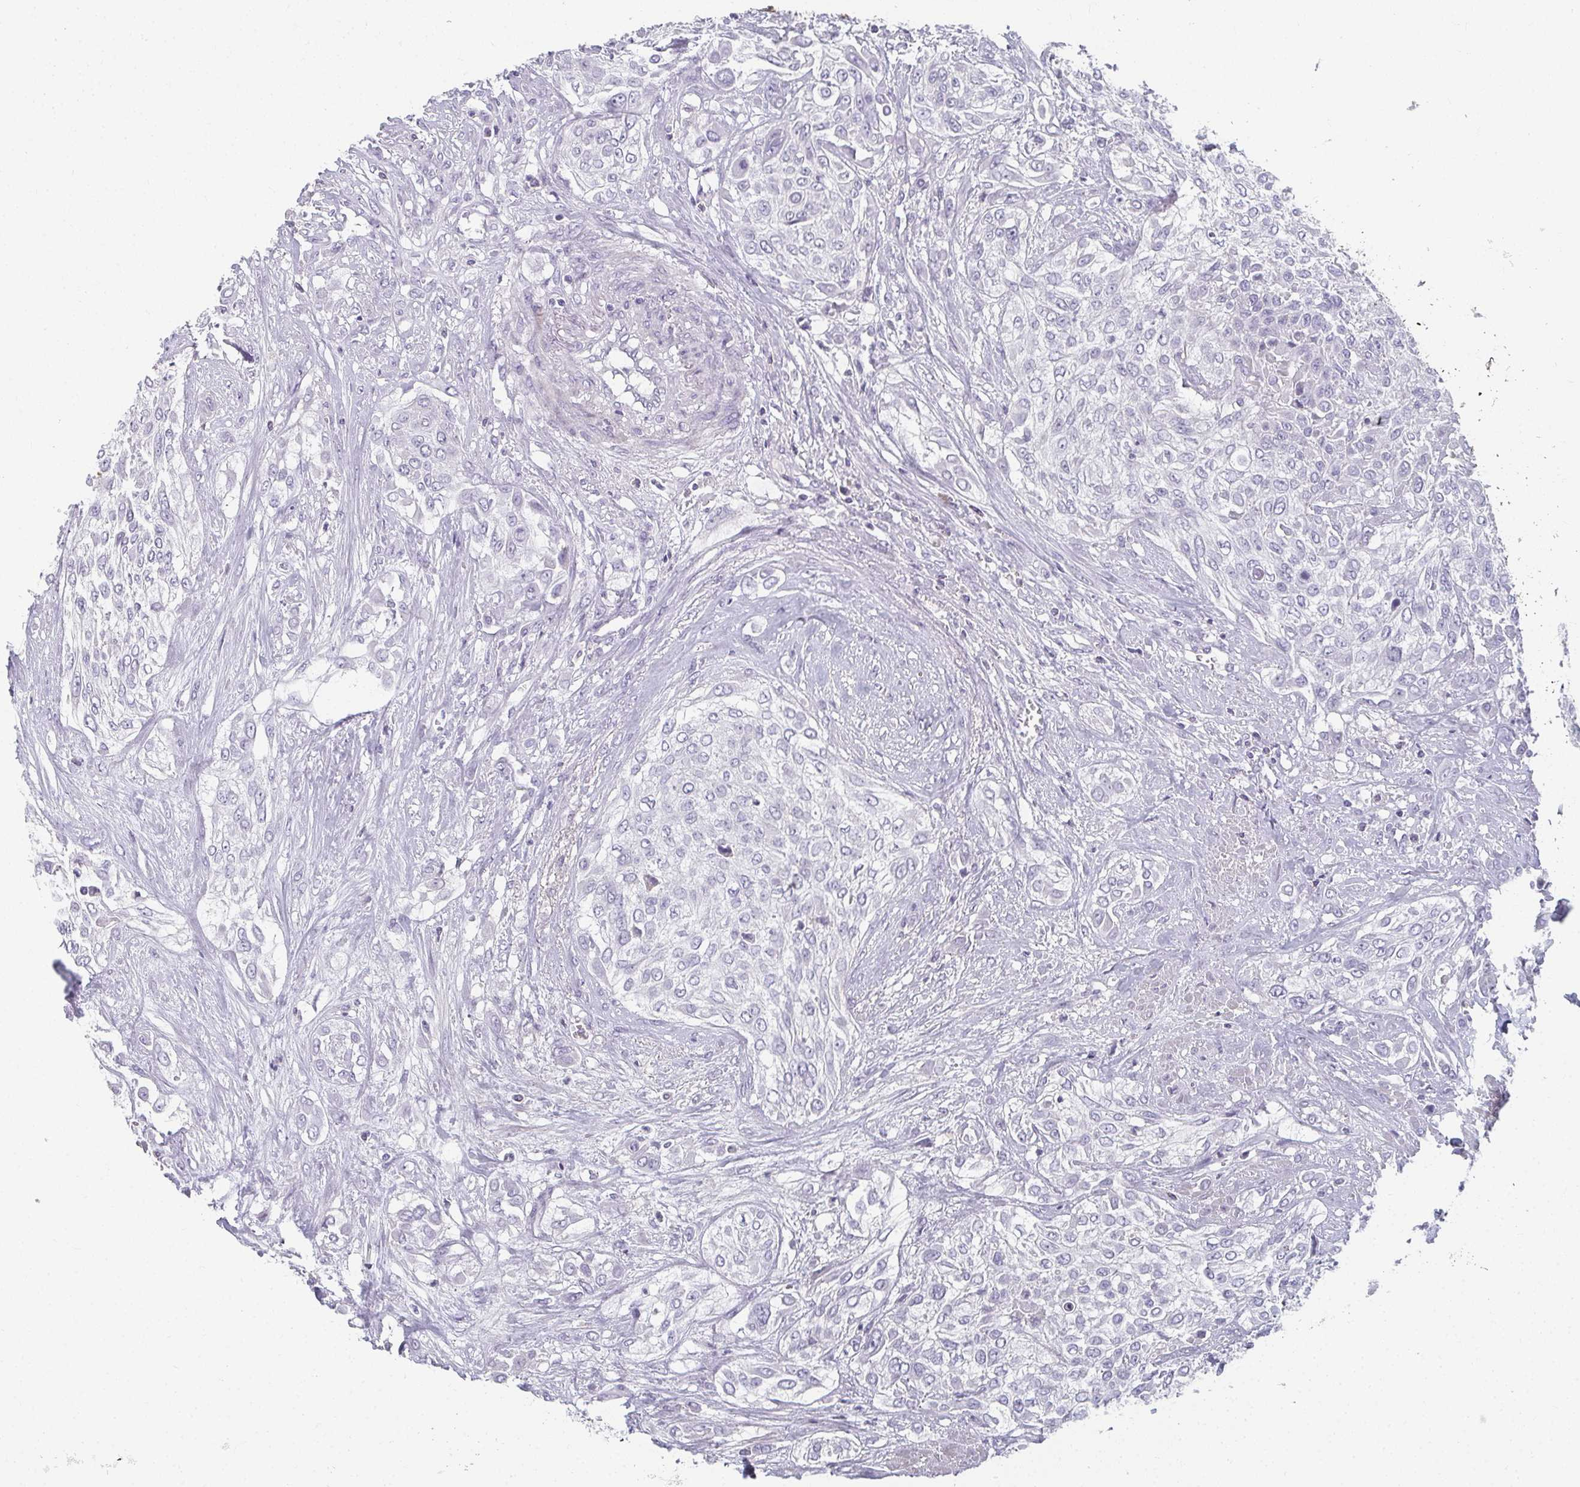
{"staining": {"intensity": "negative", "quantity": "none", "location": "none"}, "tissue": "urothelial cancer", "cell_type": "Tumor cells", "image_type": "cancer", "snomed": [{"axis": "morphology", "description": "Urothelial carcinoma, High grade"}, {"axis": "topography", "description": "Urinary bladder"}], "caption": "Tumor cells show no significant expression in urothelial cancer.", "gene": "CAMKV", "patient": {"sex": "male", "age": 57}}